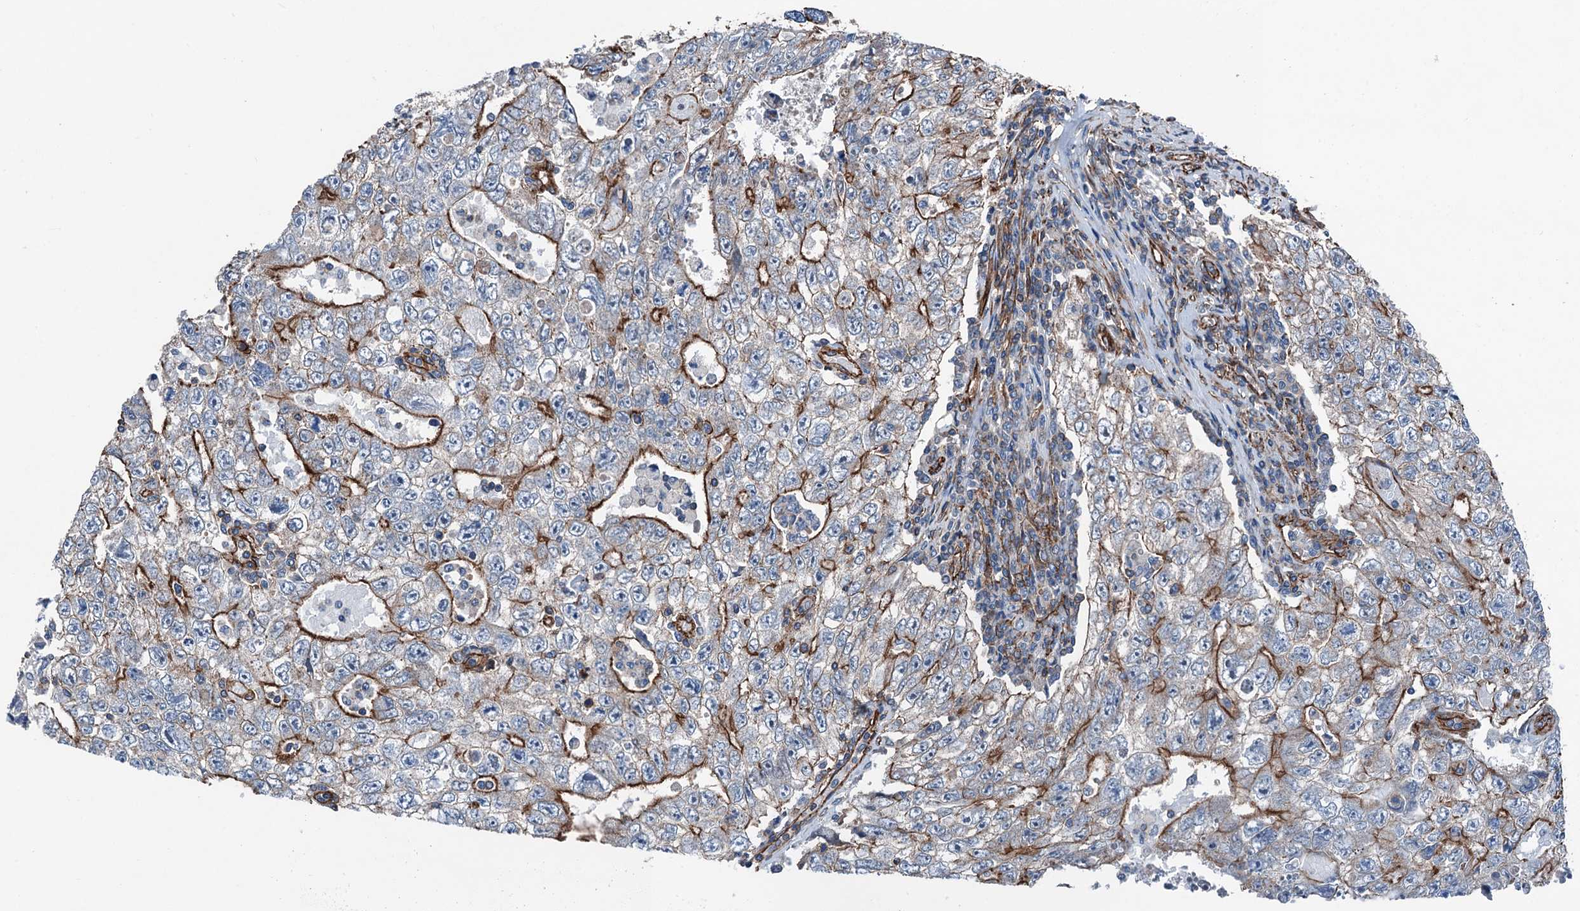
{"staining": {"intensity": "strong", "quantity": "25%-75%", "location": "cytoplasmic/membranous"}, "tissue": "testis cancer", "cell_type": "Tumor cells", "image_type": "cancer", "snomed": [{"axis": "morphology", "description": "Carcinoma, Embryonal, NOS"}, {"axis": "topography", "description": "Testis"}], "caption": "Protein expression analysis of human testis embryonal carcinoma reveals strong cytoplasmic/membranous positivity in about 25%-75% of tumor cells.", "gene": "NMRAL1", "patient": {"sex": "male", "age": 17}}